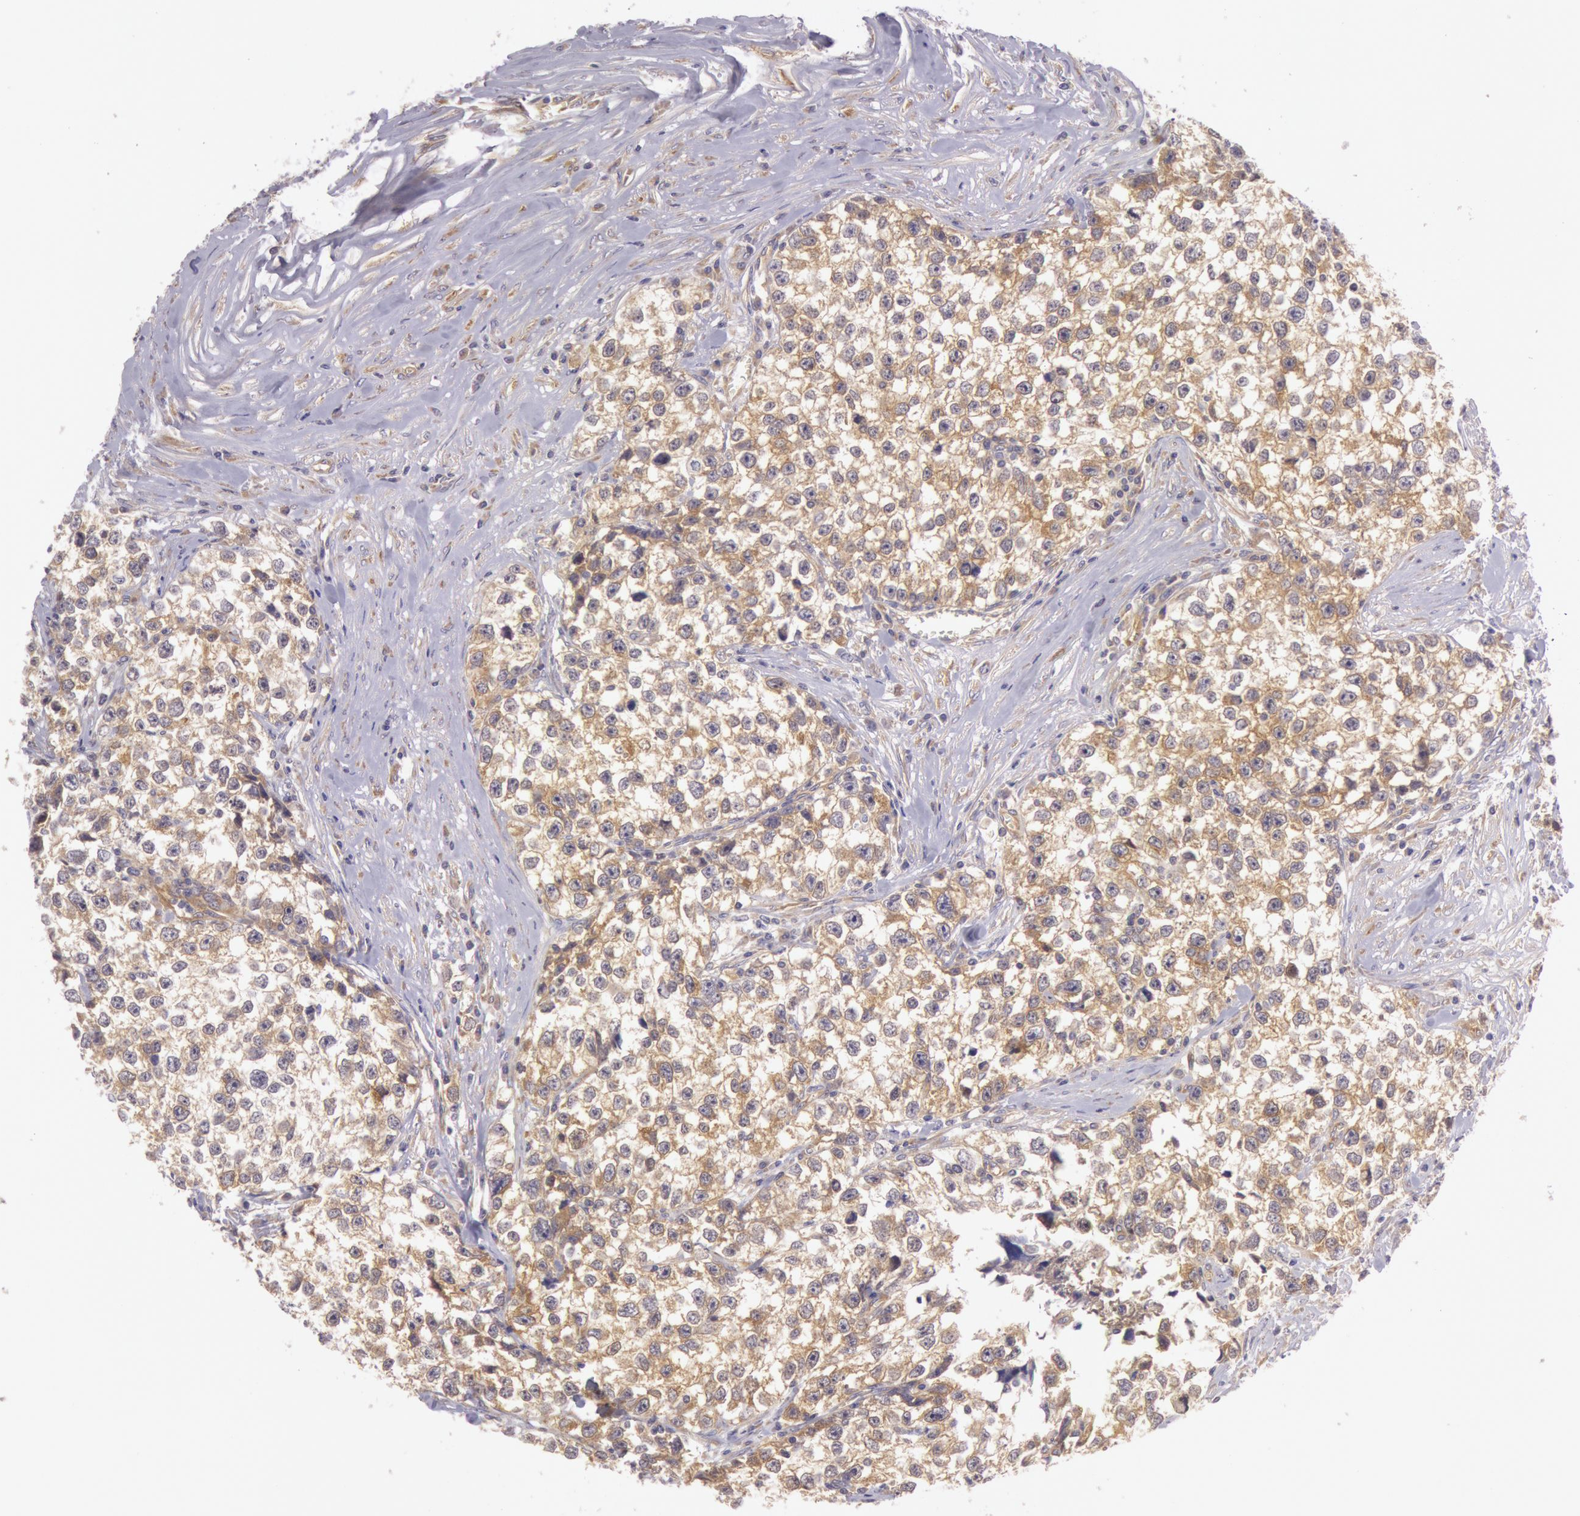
{"staining": {"intensity": "moderate", "quantity": ">75%", "location": "cytoplasmic/membranous"}, "tissue": "testis cancer", "cell_type": "Tumor cells", "image_type": "cancer", "snomed": [{"axis": "morphology", "description": "Seminoma, NOS"}, {"axis": "morphology", "description": "Carcinoma, Embryonal, NOS"}, {"axis": "topography", "description": "Testis"}], "caption": "This histopathology image reveals testis cancer (embryonal carcinoma) stained with immunohistochemistry to label a protein in brown. The cytoplasmic/membranous of tumor cells show moderate positivity for the protein. Nuclei are counter-stained blue.", "gene": "CHUK", "patient": {"sex": "male", "age": 30}}